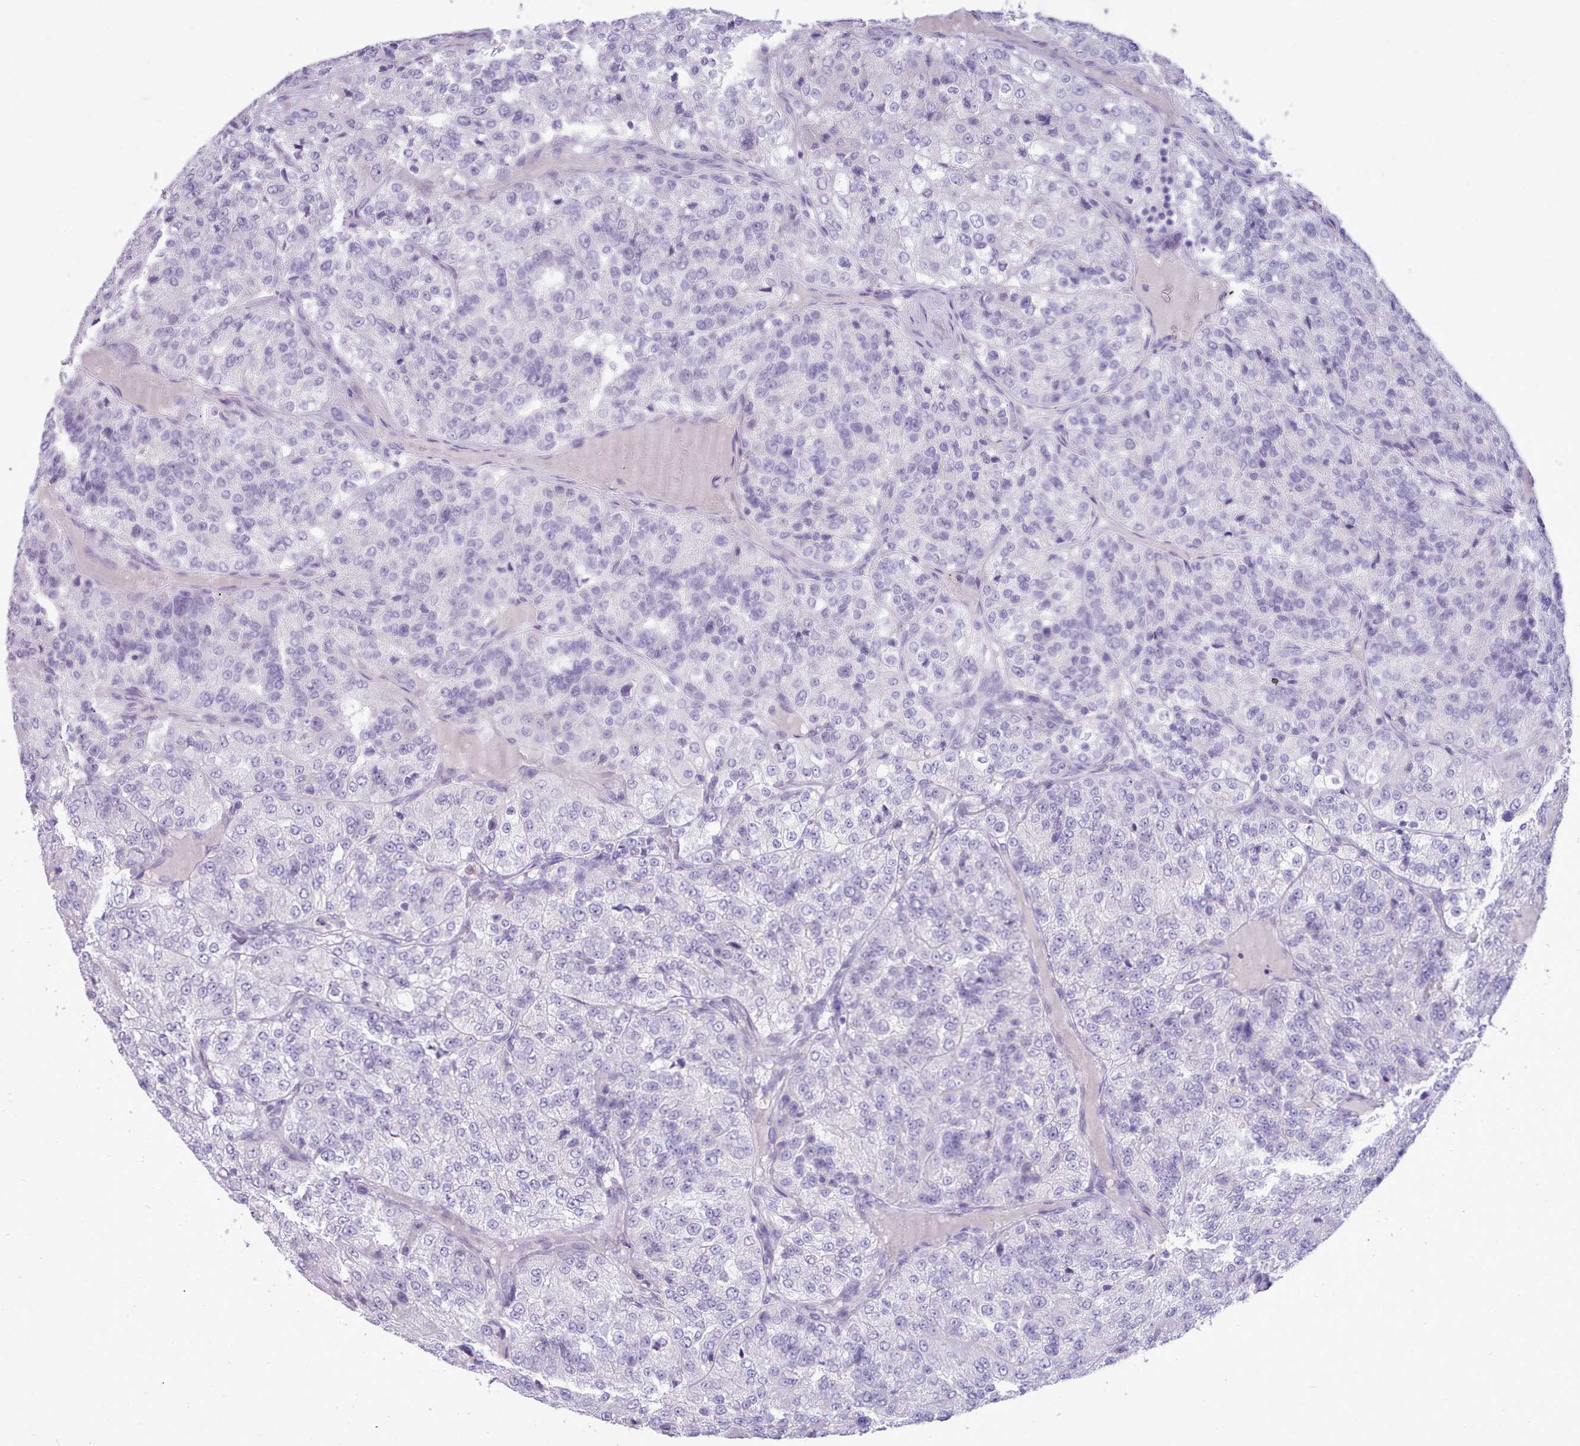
{"staining": {"intensity": "negative", "quantity": "none", "location": "none"}, "tissue": "renal cancer", "cell_type": "Tumor cells", "image_type": "cancer", "snomed": [{"axis": "morphology", "description": "Adenocarcinoma, NOS"}, {"axis": "topography", "description": "Kidney"}], "caption": "This image is of renal cancer stained with immunohistochemistry (IHC) to label a protein in brown with the nuclei are counter-stained blue. There is no positivity in tumor cells.", "gene": "NKX1-2", "patient": {"sex": "female", "age": 63}}